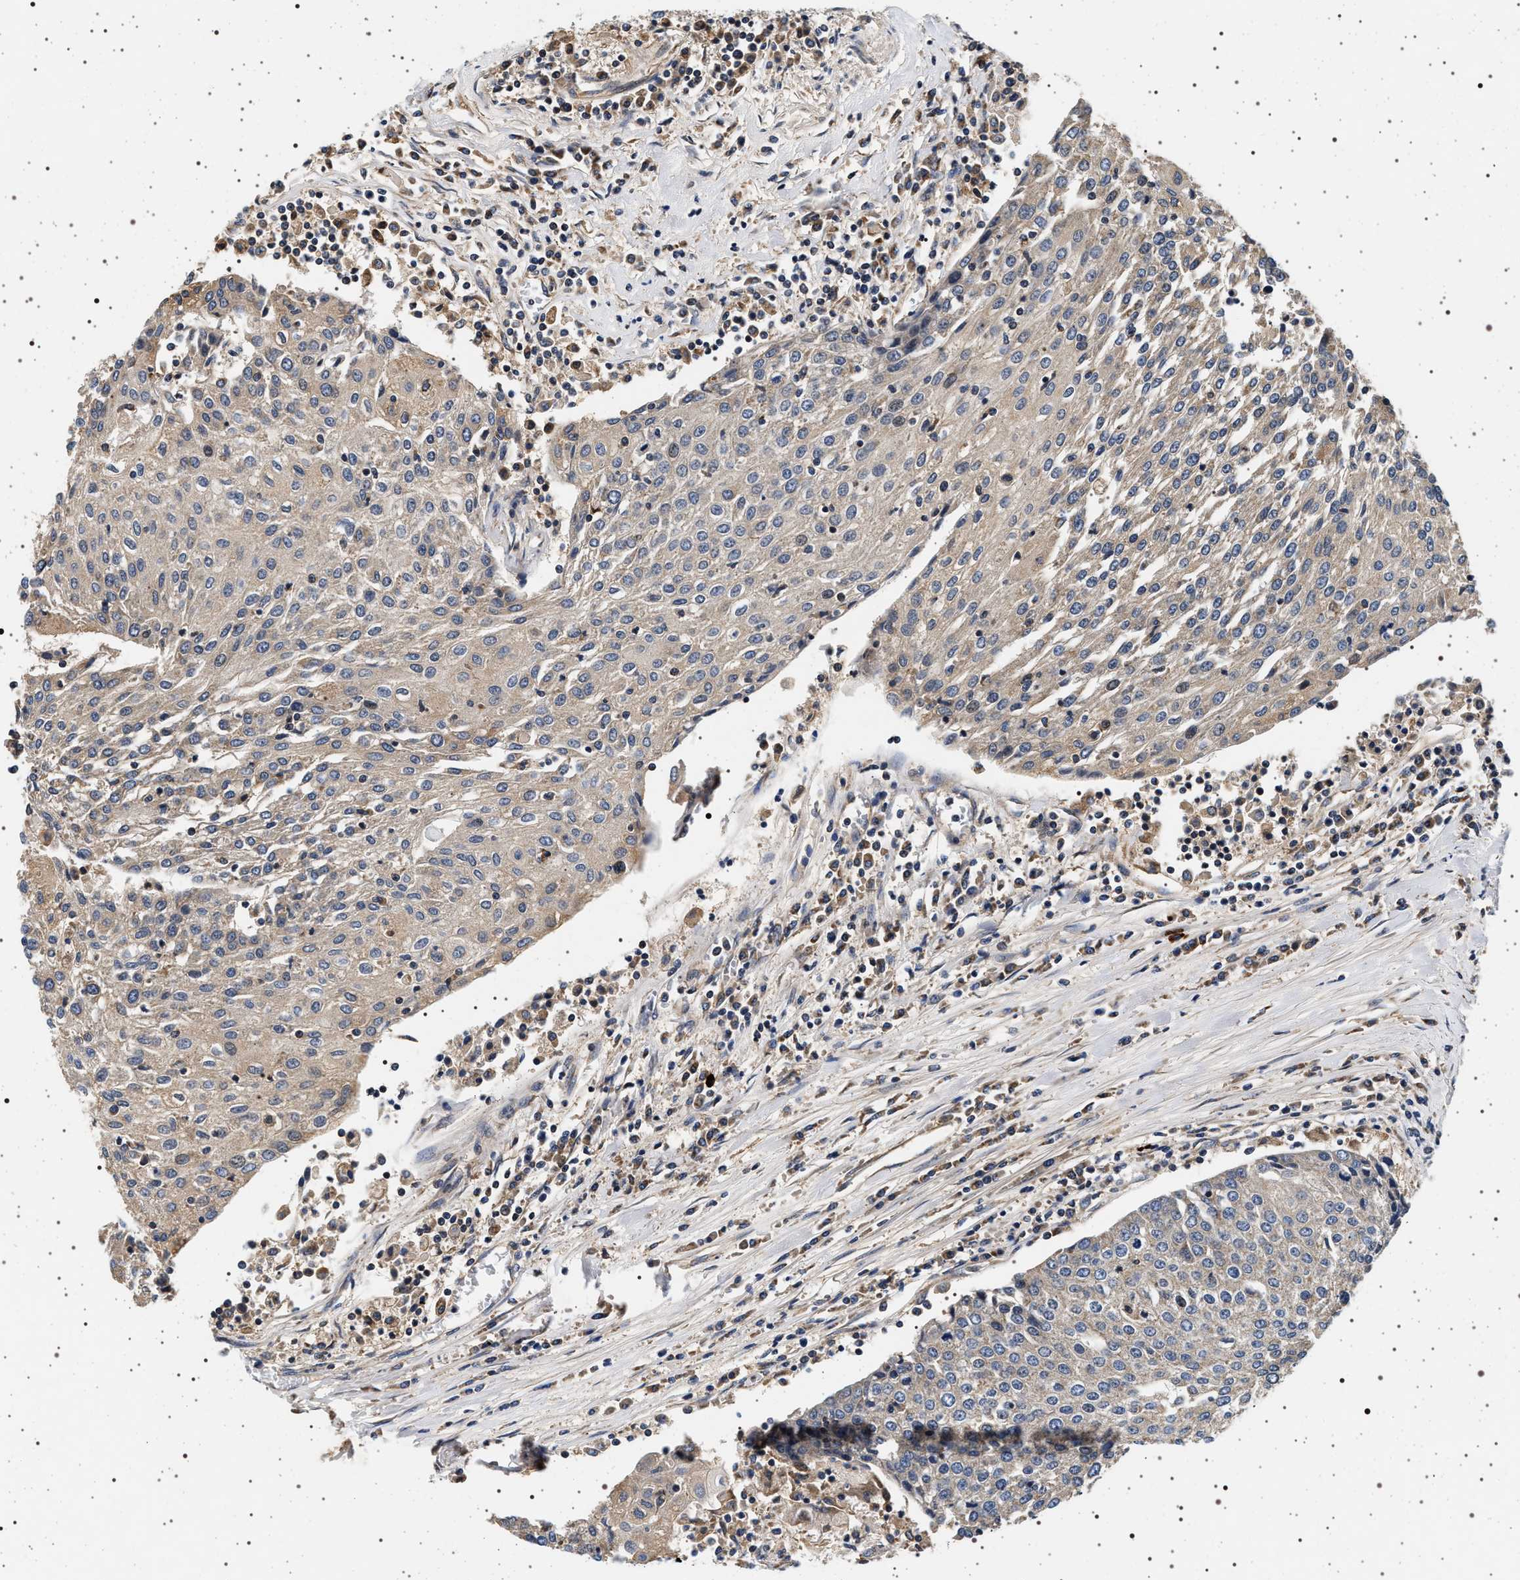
{"staining": {"intensity": "weak", "quantity": "<25%", "location": "cytoplasmic/membranous"}, "tissue": "urothelial cancer", "cell_type": "Tumor cells", "image_type": "cancer", "snomed": [{"axis": "morphology", "description": "Urothelial carcinoma, High grade"}, {"axis": "topography", "description": "Urinary bladder"}], "caption": "Tumor cells are negative for protein expression in human urothelial cancer.", "gene": "DCBLD2", "patient": {"sex": "female", "age": 85}}